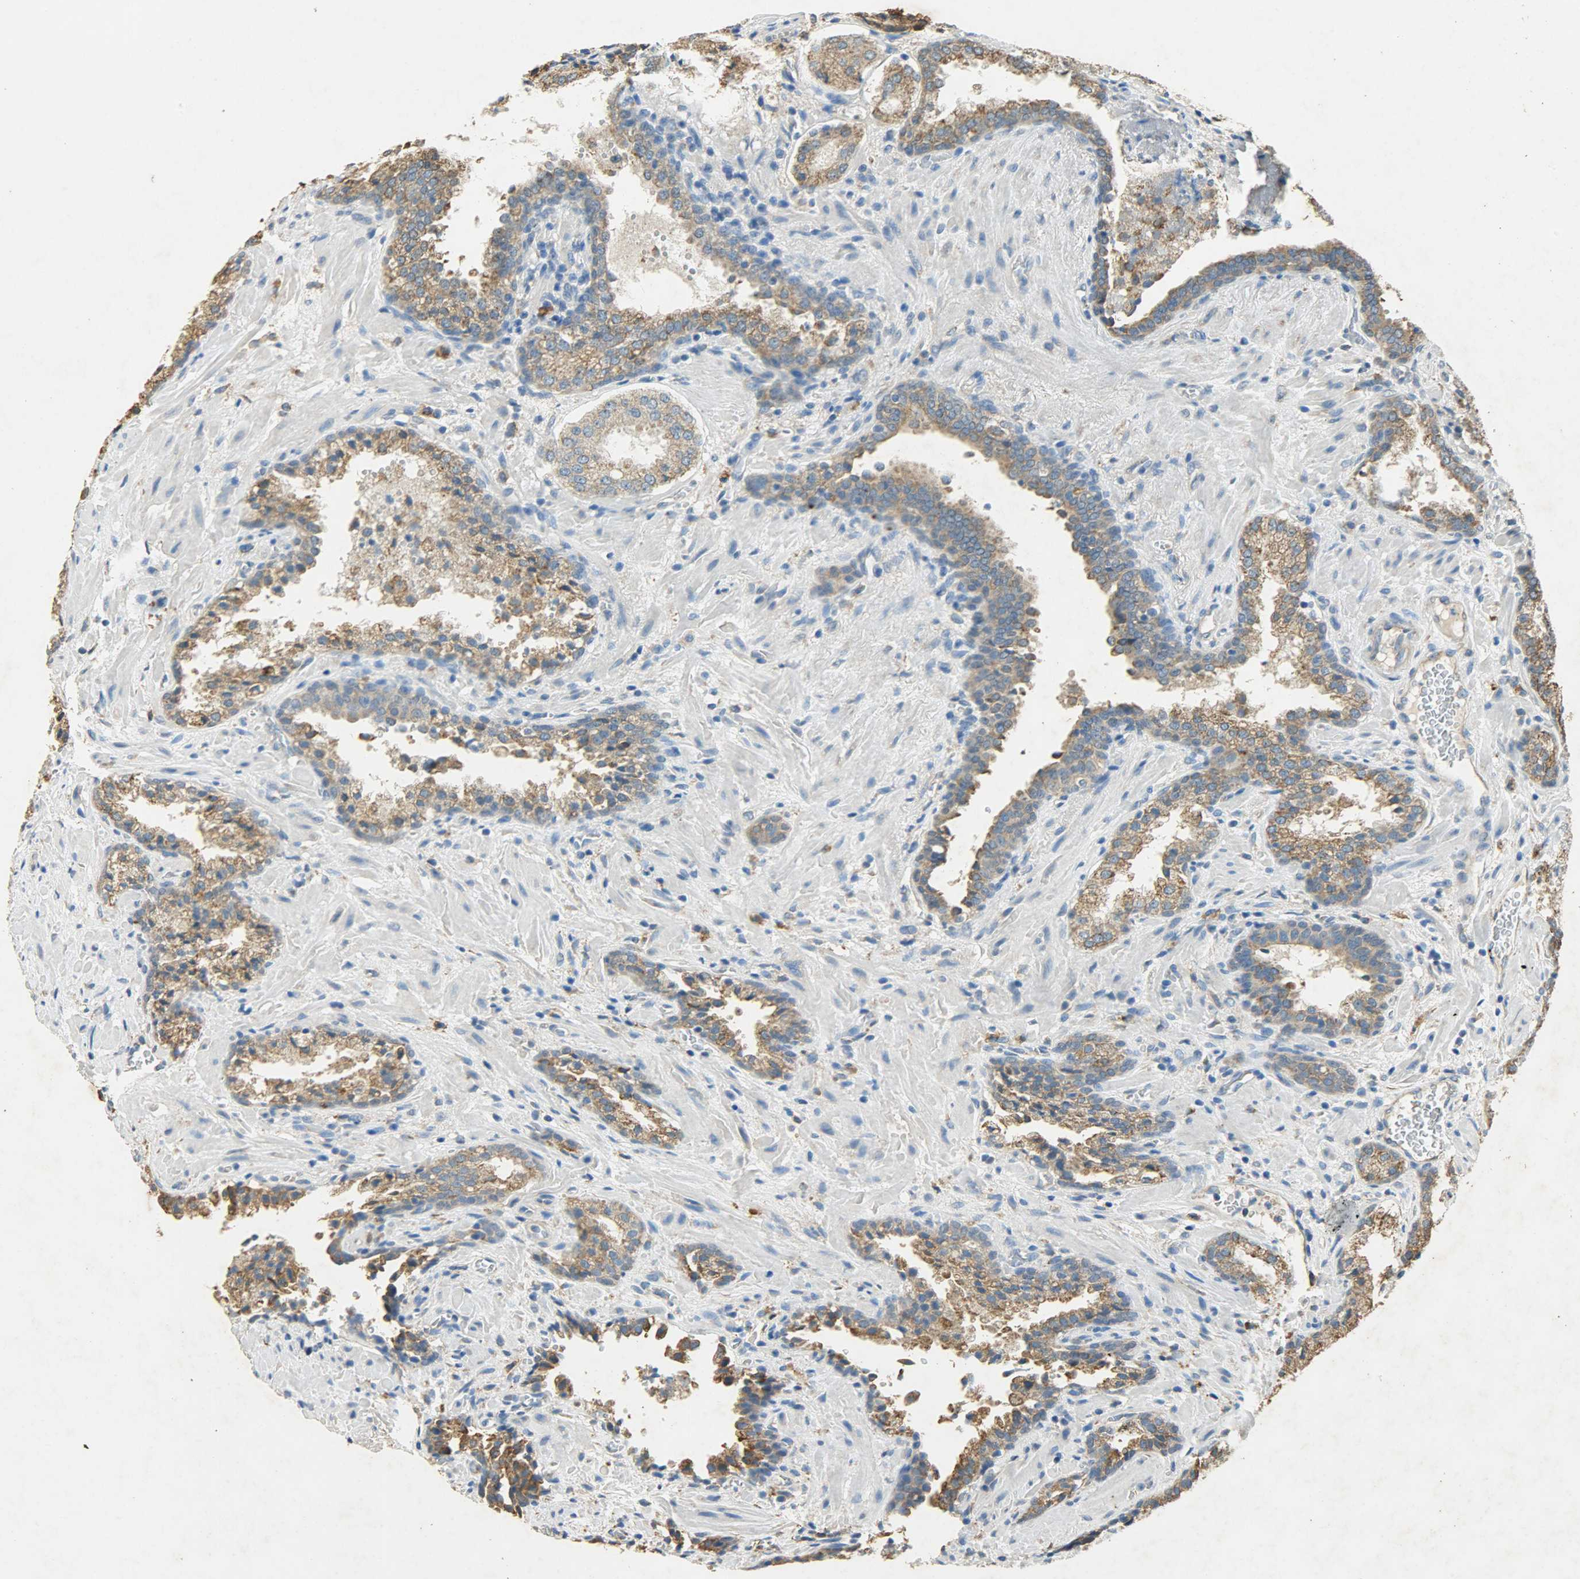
{"staining": {"intensity": "moderate", "quantity": "25%-75%", "location": "cytoplasmic/membranous"}, "tissue": "prostate cancer", "cell_type": "Tumor cells", "image_type": "cancer", "snomed": [{"axis": "morphology", "description": "Adenocarcinoma, High grade"}, {"axis": "topography", "description": "Prostate"}], "caption": "Immunohistochemistry (IHC) image of neoplastic tissue: human prostate cancer stained using immunohistochemistry reveals medium levels of moderate protein expression localized specifically in the cytoplasmic/membranous of tumor cells, appearing as a cytoplasmic/membranous brown color.", "gene": "HSPA5", "patient": {"sex": "male", "age": 58}}